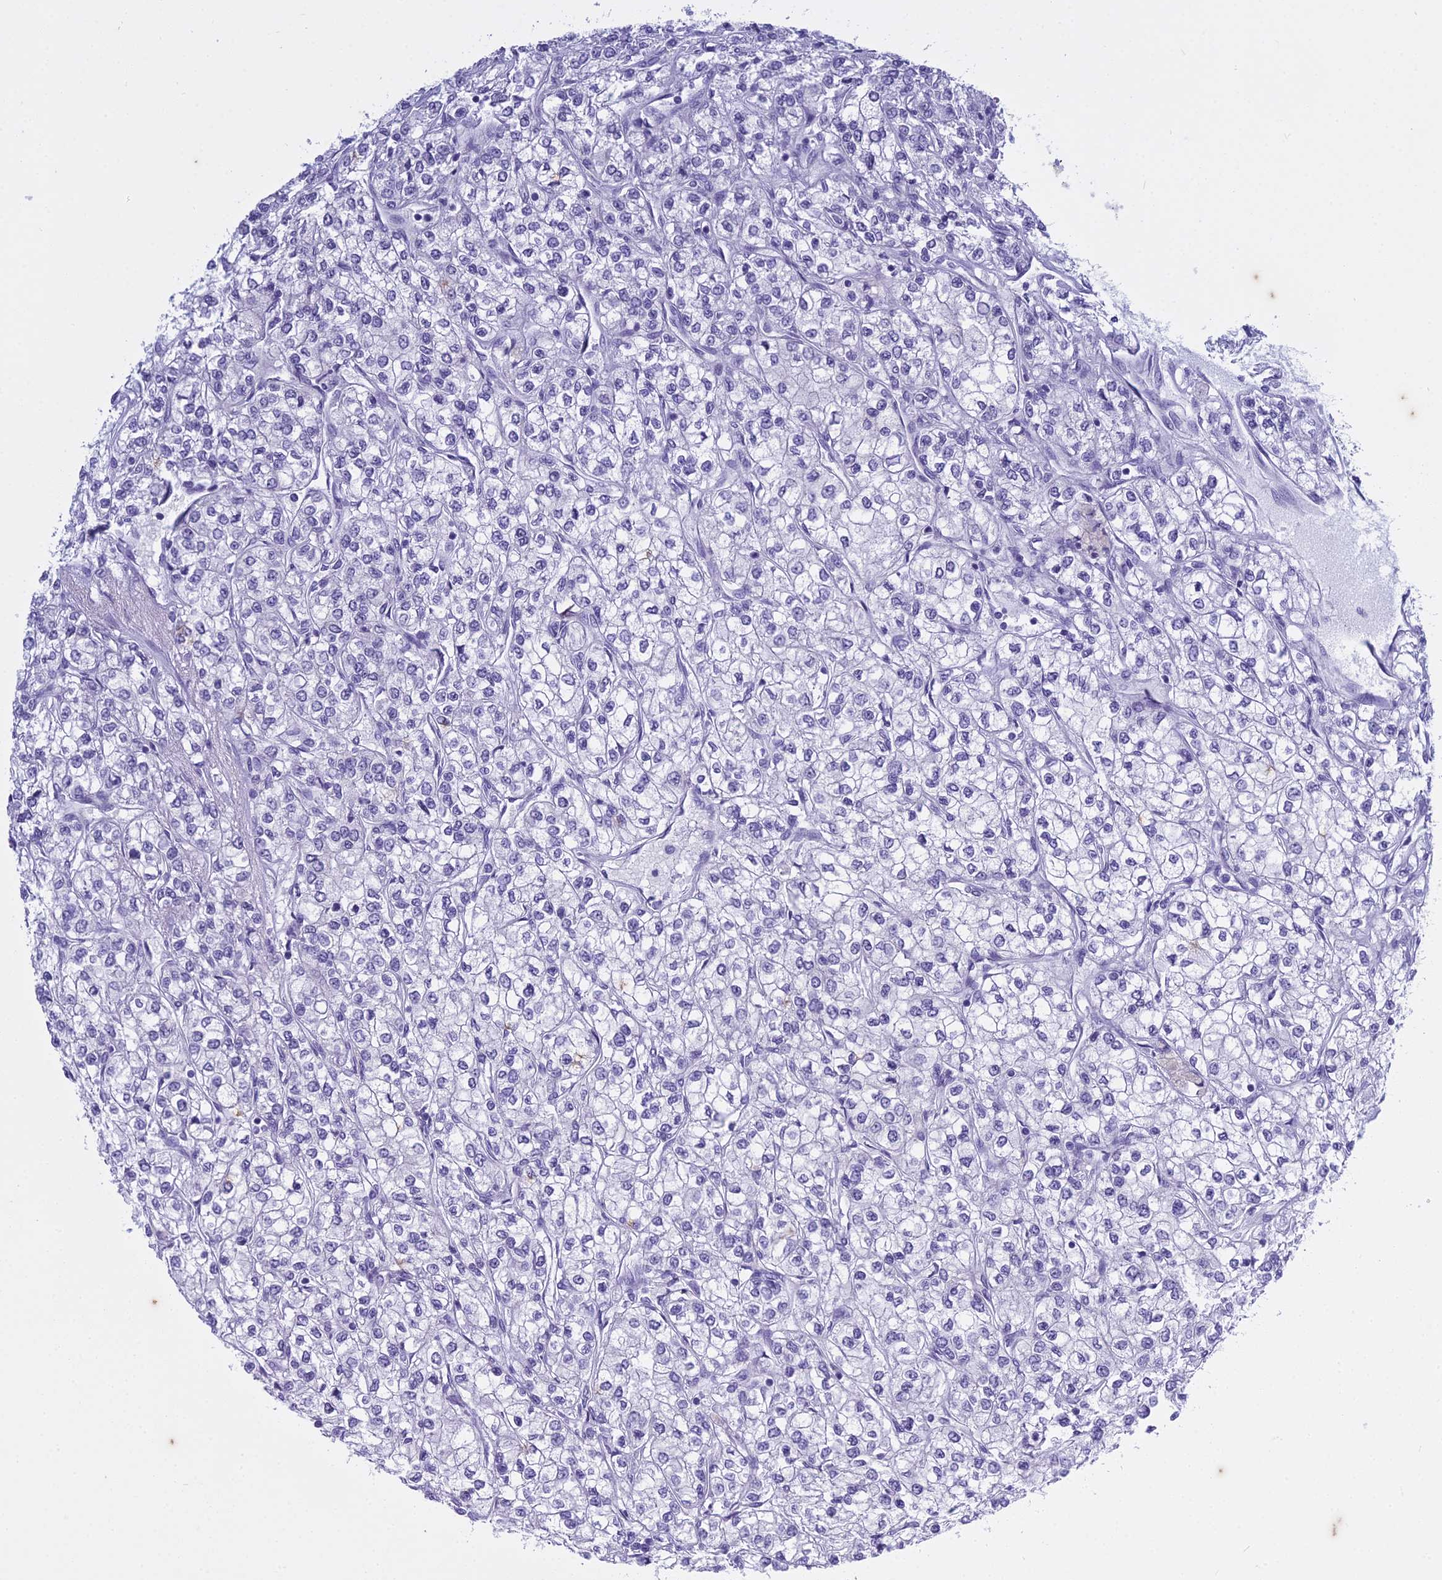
{"staining": {"intensity": "negative", "quantity": "none", "location": "none"}, "tissue": "renal cancer", "cell_type": "Tumor cells", "image_type": "cancer", "snomed": [{"axis": "morphology", "description": "Adenocarcinoma, NOS"}, {"axis": "topography", "description": "Kidney"}], "caption": "This is an IHC micrograph of renal adenocarcinoma. There is no positivity in tumor cells.", "gene": "HMGB4", "patient": {"sex": "male", "age": 80}}